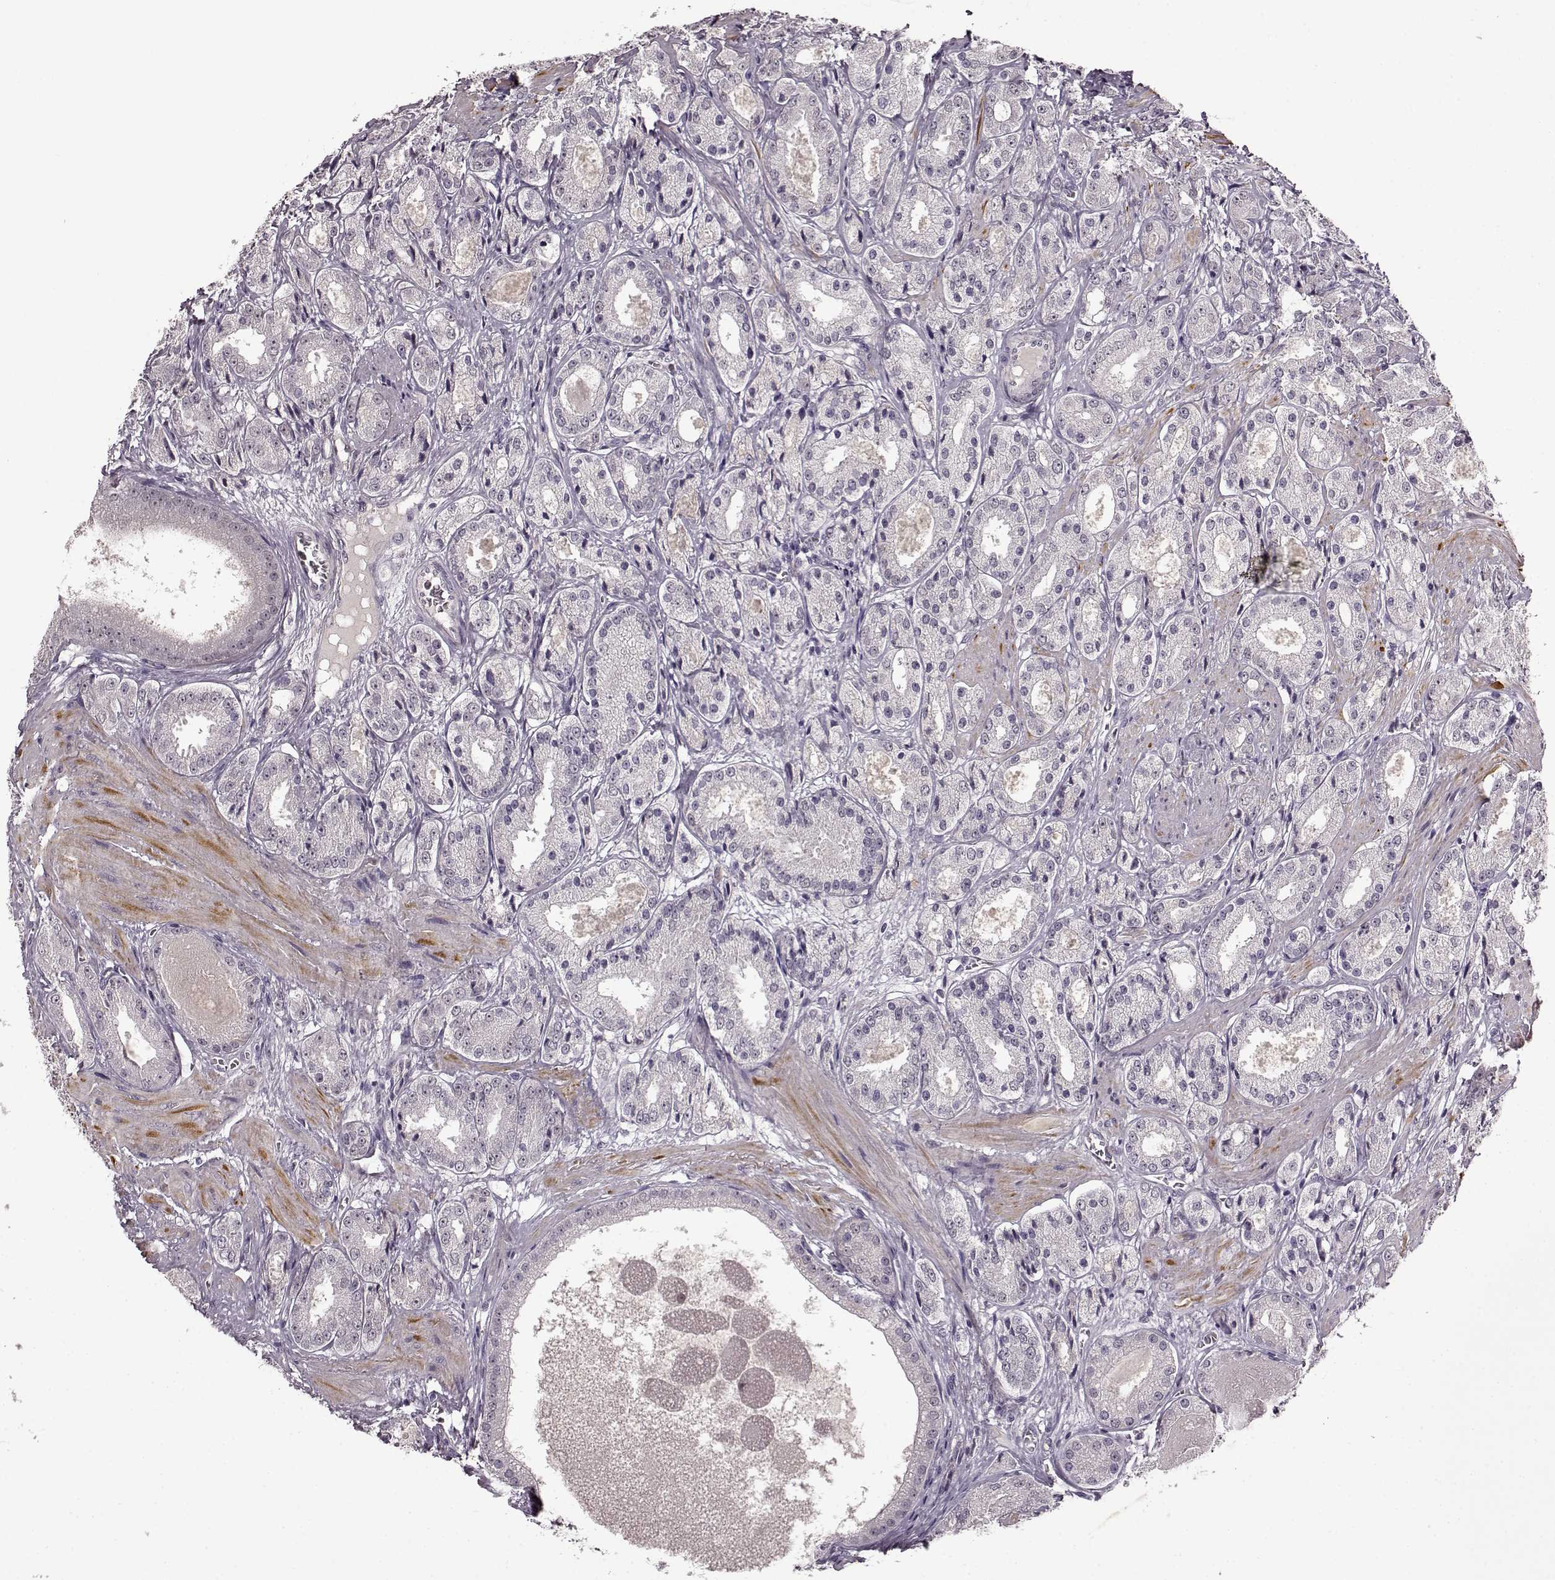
{"staining": {"intensity": "negative", "quantity": "none", "location": "none"}, "tissue": "prostate cancer", "cell_type": "Tumor cells", "image_type": "cancer", "snomed": [{"axis": "morphology", "description": "Adenocarcinoma, High grade"}, {"axis": "topography", "description": "Prostate"}], "caption": "There is no significant expression in tumor cells of prostate high-grade adenocarcinoma. Nuclei are stained in blue.", "gene": "CNGA3", "patient": {"sex": "male", "age": 66}}